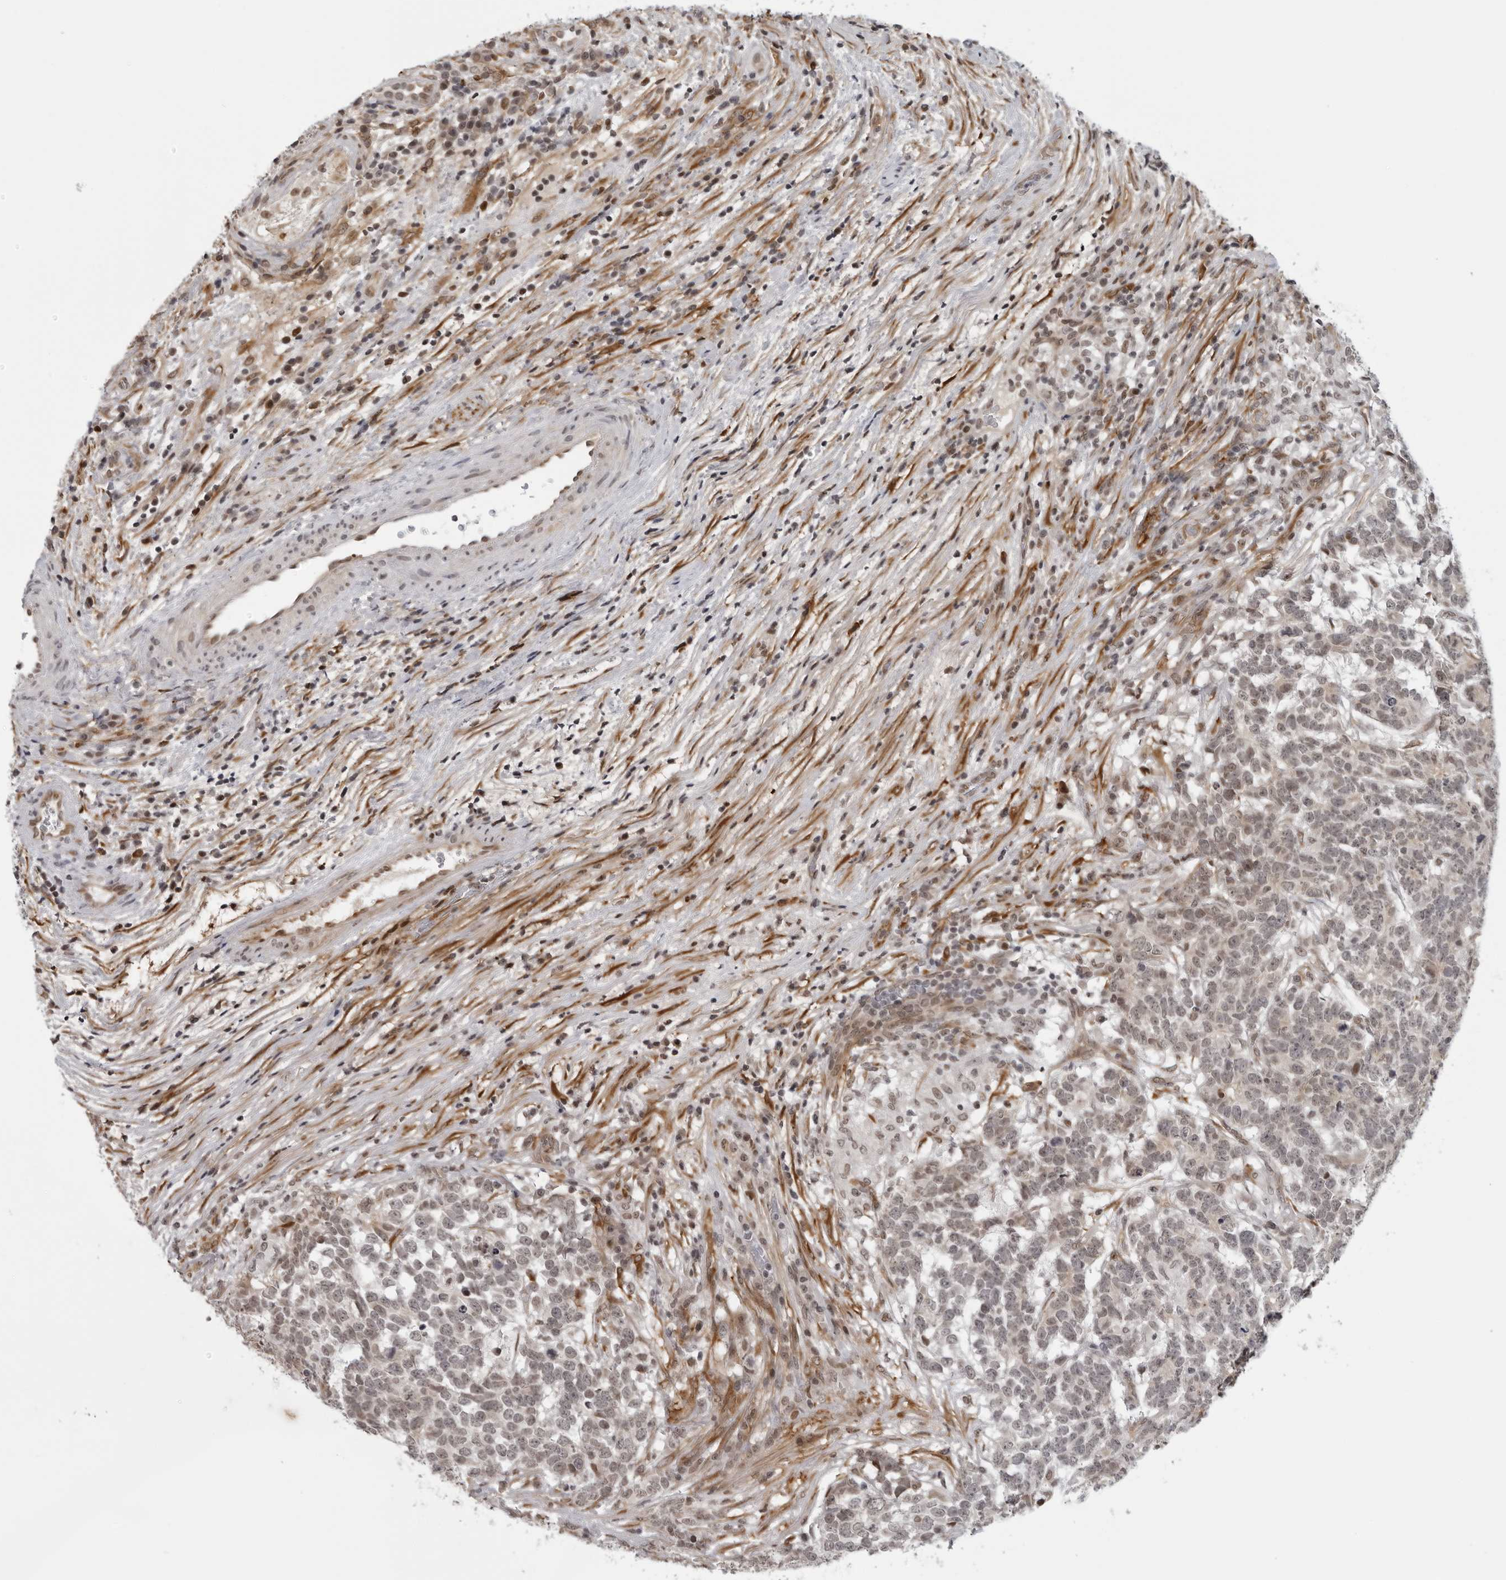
{"staining": {"intensity": "weak", "quantity": "25%-75%", "location": "nuclear"}, "tissue": "testis cancer", "cell_type": "Tumor cells", "image_type": "cancer", "snomed": [{"axis": "morphology", "description": "Carcinoma, Embryonal, NOS"}, {"axis": "topography", "description": "Testis"}], "caption": "A photomicrograph showing weak nuclear expression in approximately 25%-75% of tumor cells in testis embryonal carcinoma, as visualized by brown immunohistochemical staining.", "gene": "MAF", "patient": {"sex": "male", "age": 26}}